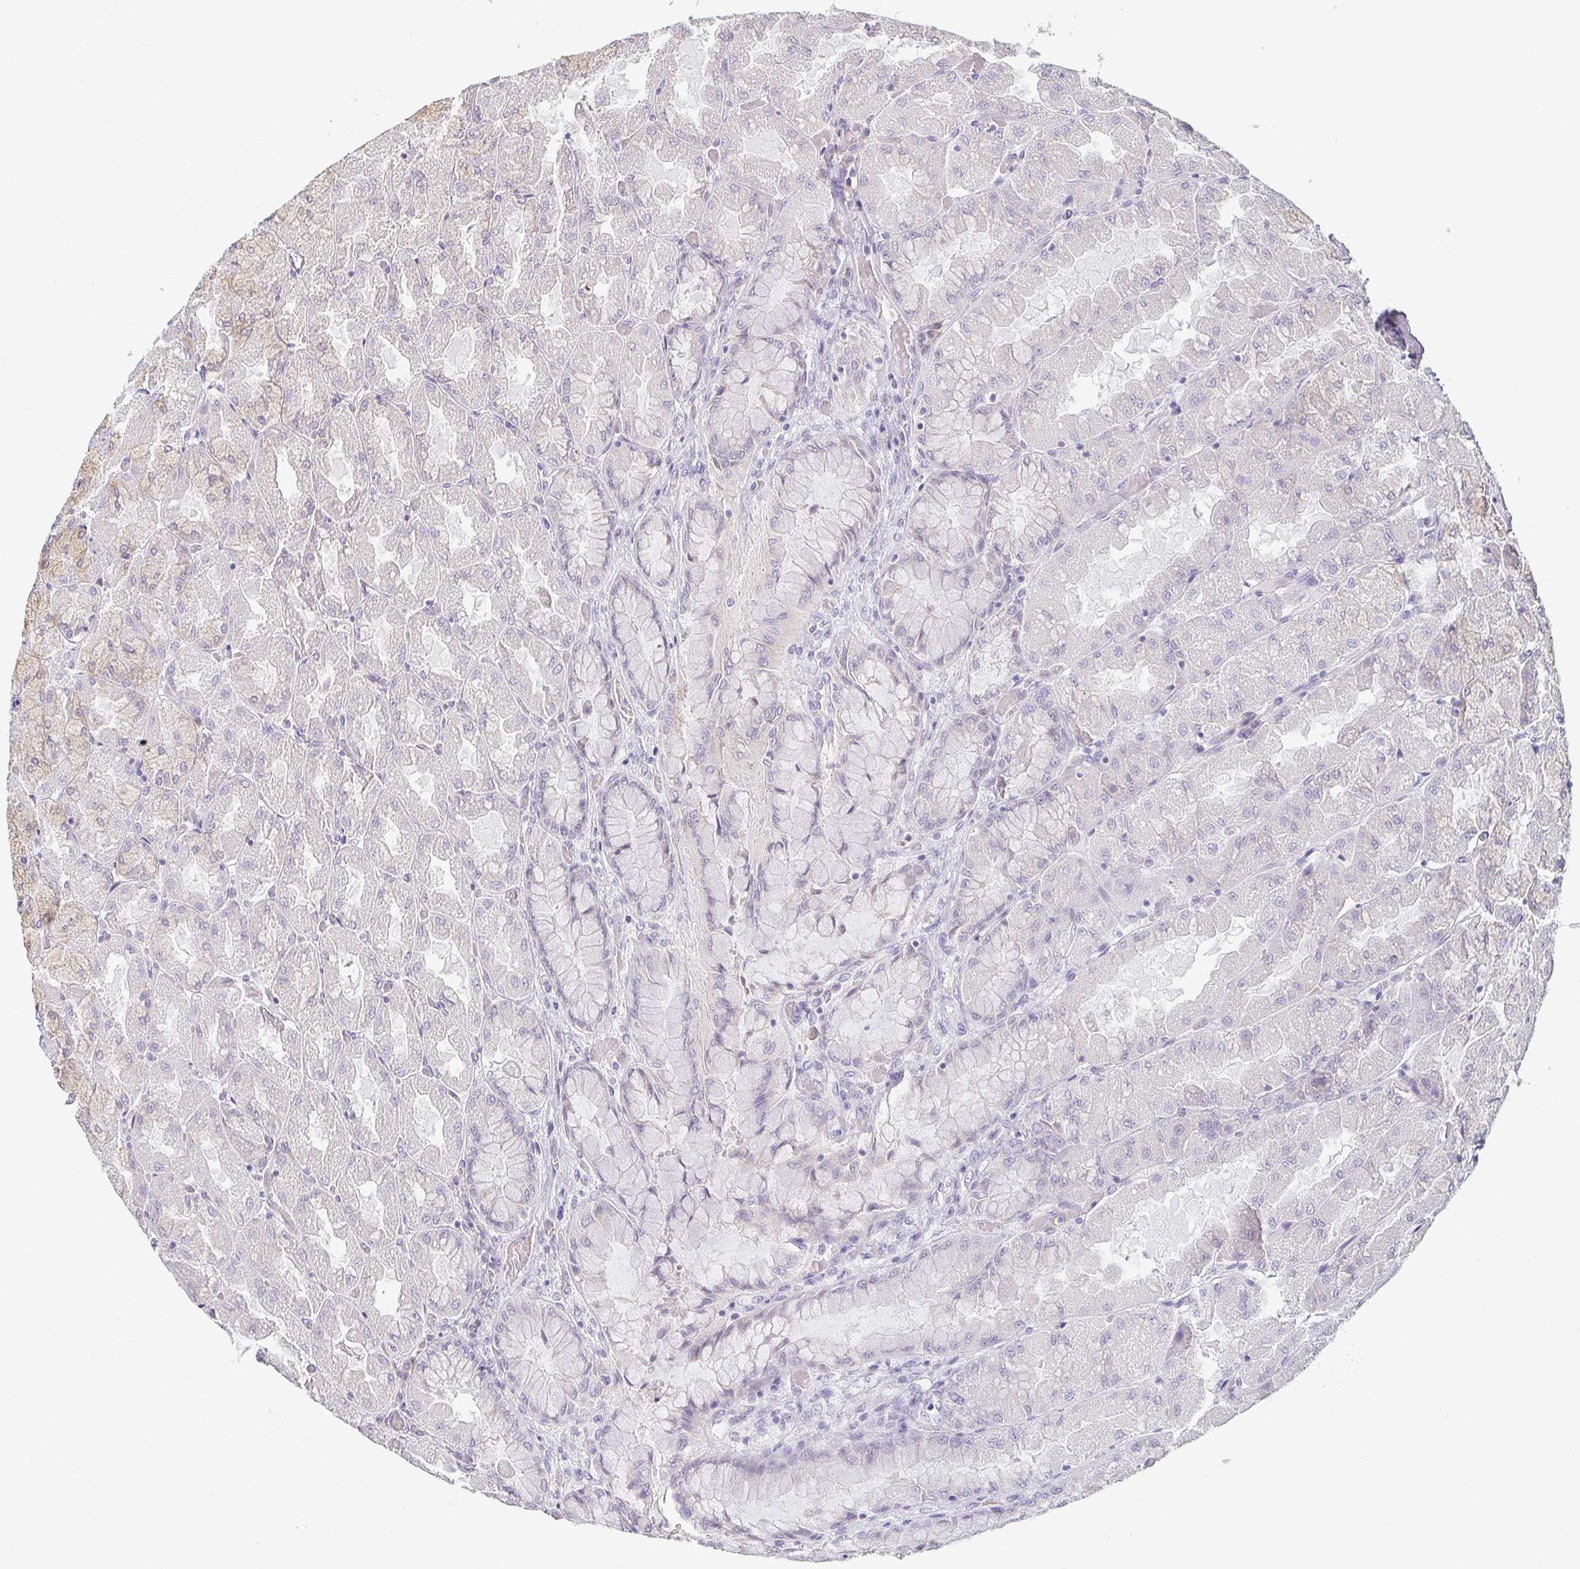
{"staining": {"intensity": "negative", "quantity": "none", "location": "none"}, "tissue": "stomach", "cell_type": "Glandular cells", "image_type": "normal", "snomed": [{"axis": "morphology", "description": "Normal tissue, NOS"}, {"axis": "topography", "description": "Stomach"}], "caption": "High power microscopy photomicrograph of an immunohistochemistry (IHC) photomicrograph of normal stomach, revealing no significant staining in glandular cells.", "gene": "PRR27", "patient": {"sex": "female", "age": 61}}